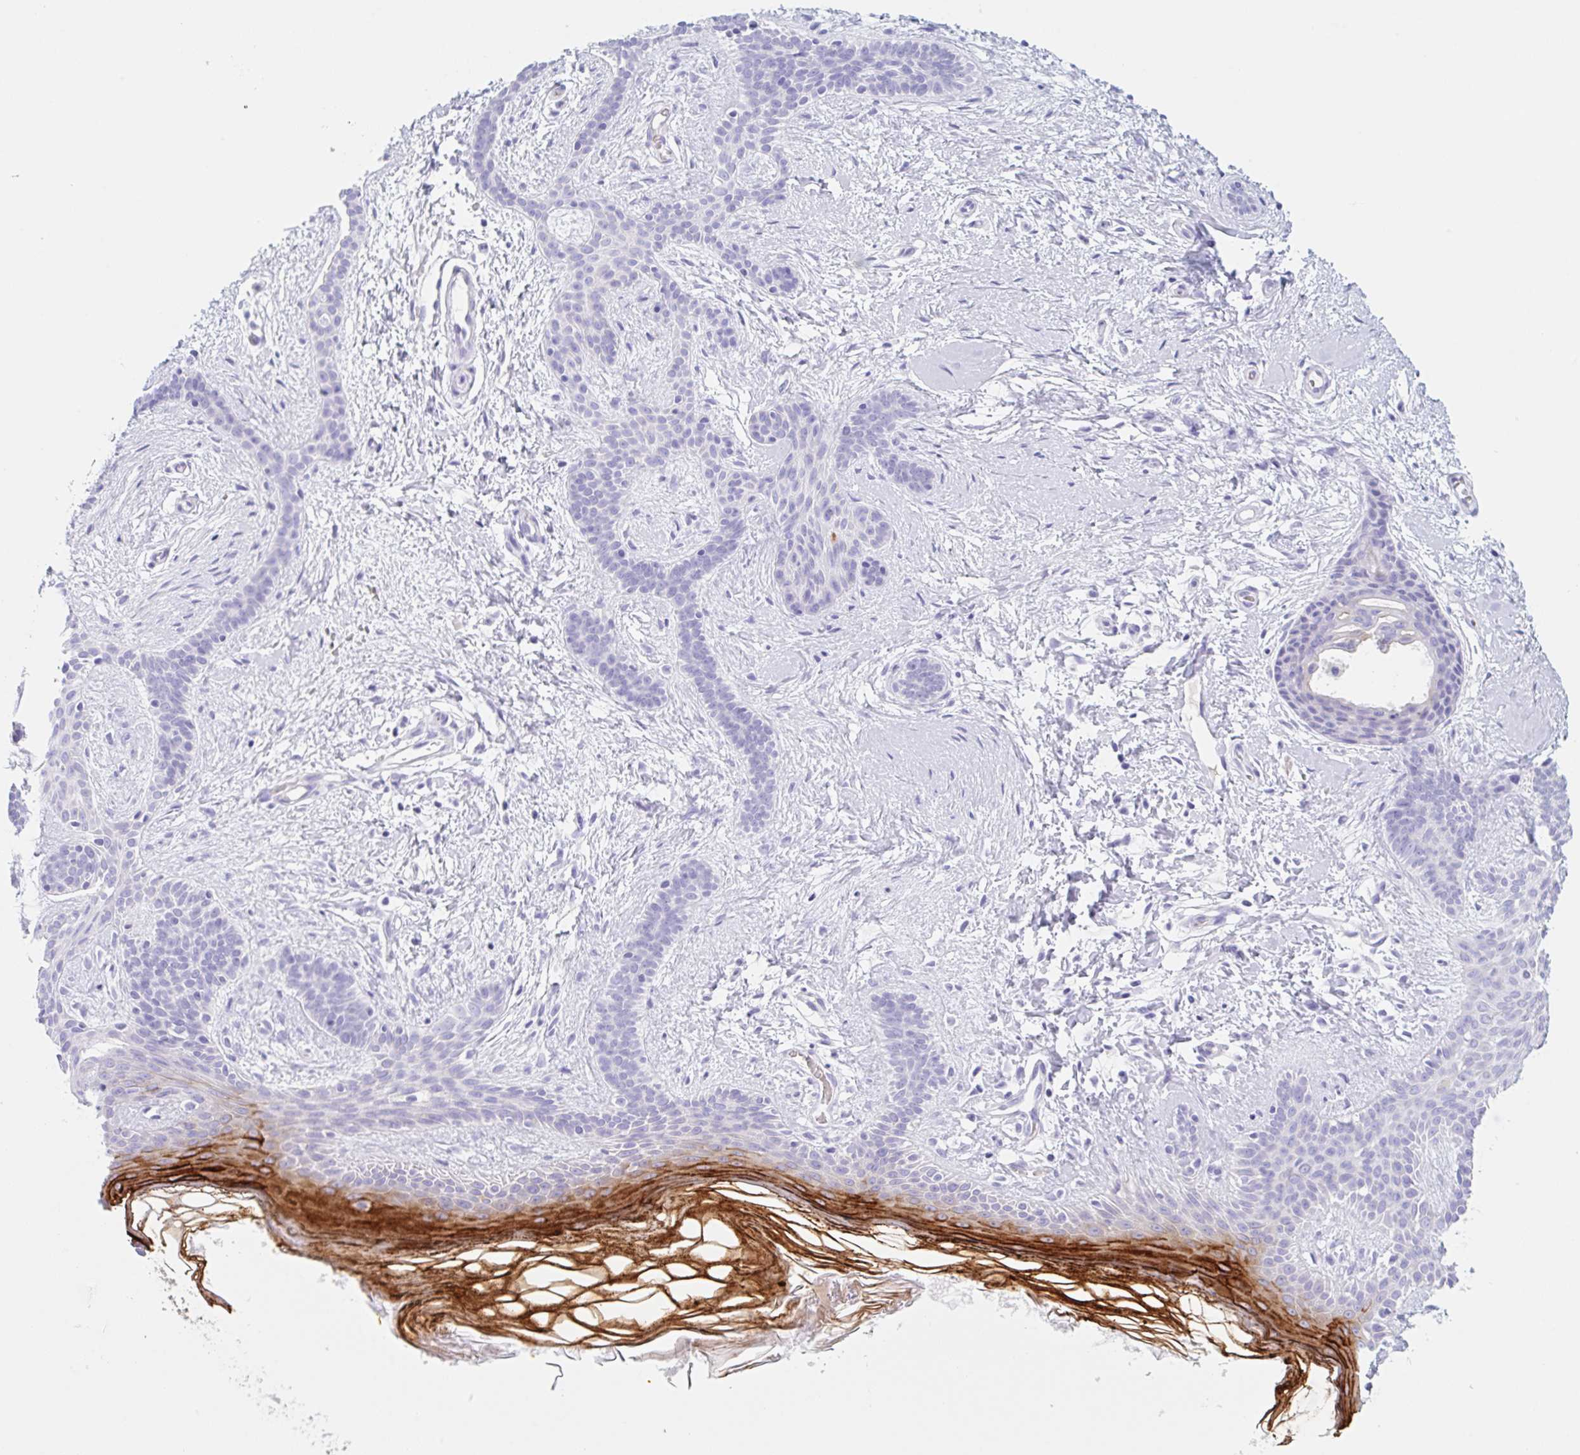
{"staining": {"intensity": "negative", "quantity": "none", "location": "none"}, "tissue": "skin cancer", "cell_type": "Tumor cells", "image_type": "cancer", "snomed": [{"axis": "morphology", "description": "Basal cell carcinoma"}, {"axis": "topography", "description": "Skin"}], "caption": "Tumor cells show no significant protein staining in skin cancer. (DAB immunohistochemistry (IHC) visualized using brightfield microscopy, high magnification).", "gene": "KLK8", "patient": {"sex": "male", "age": 78}}